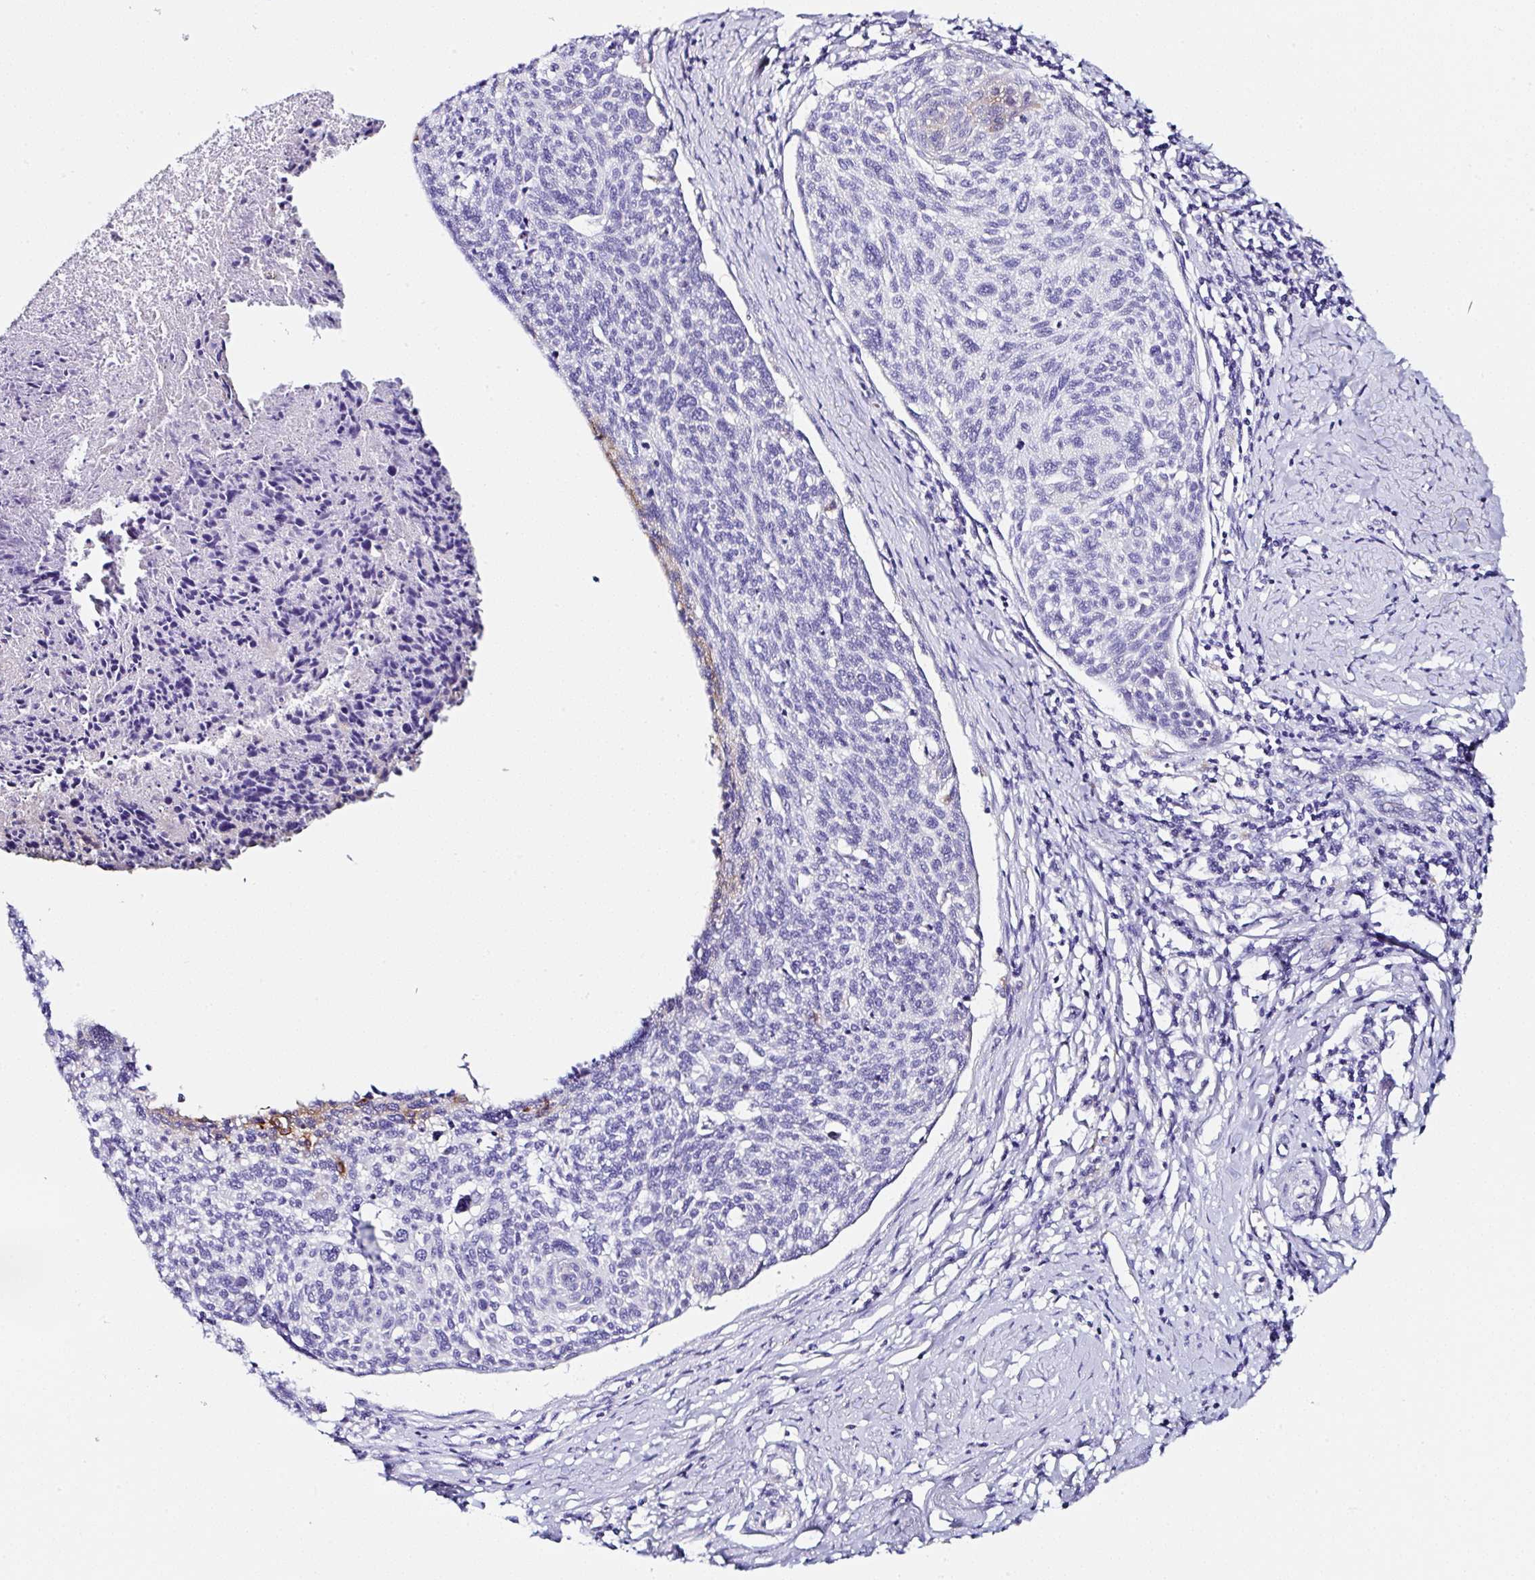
{"staining": {"intensity": "negative", "quantity": "none", "location": "none"}, "tissue": "cervical cancer", "cell_type": "Tumor cells", "image_type": "cancer", "snomed": [{"axis": "morphology", "description": "Squamous cell carcinoma, NOS"}, {"axis": "topography", "description": "Cervix"}], "caption": "Immunohistochemistry micrograph of neoplastic tissue: cervical cancer (squamous cell carcinoma) stained with DAB (3,3'-diaminobenzidine) demonstrates no significant protein staining in tumor cells. (DAB immunohistochemistry (IHC) visualized using brightfield microscopy, high magnification).", "gene": "TMPRSS11E", "patient": {"sex": "female", "age": 49}}